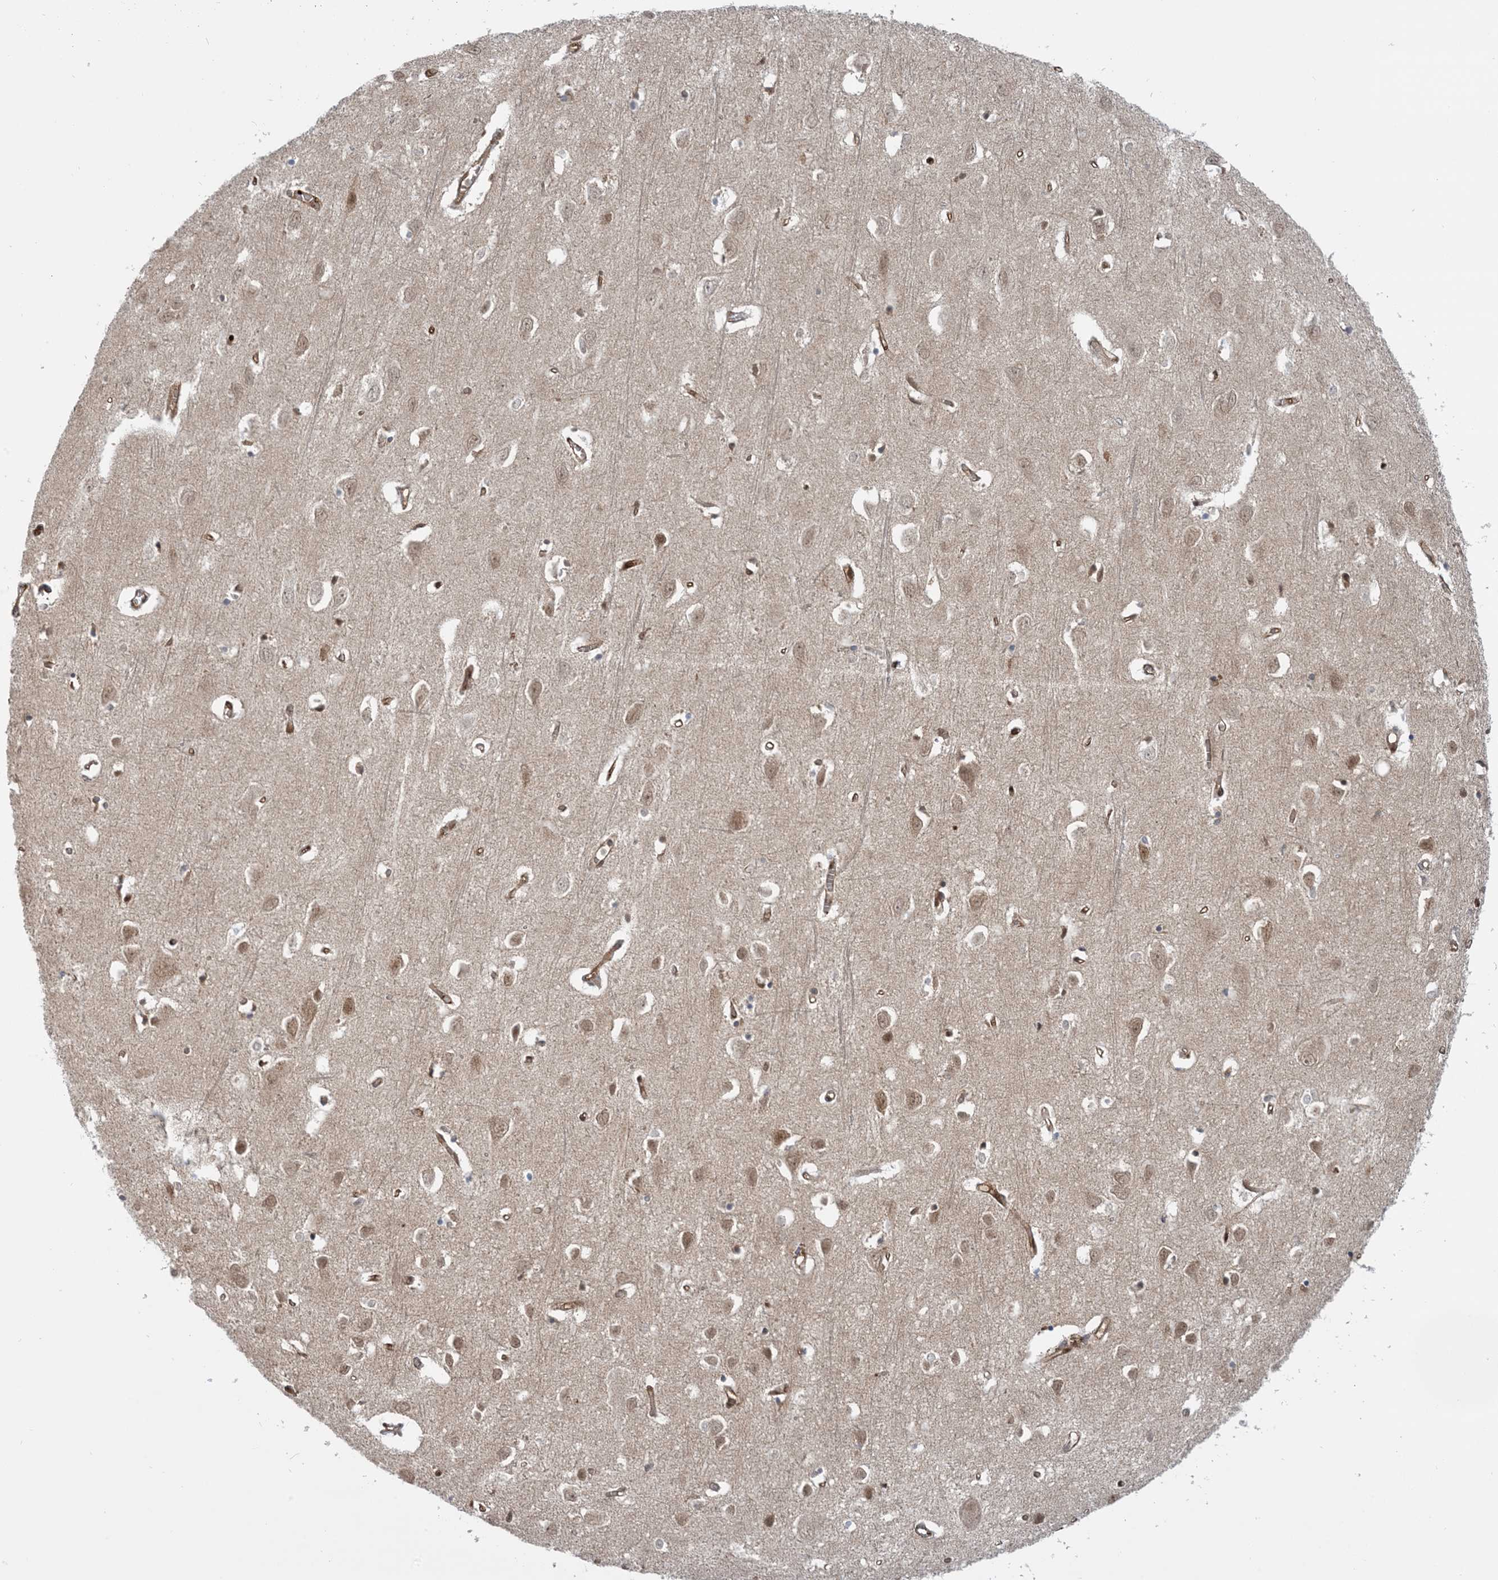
{"staining": {"intensity": "strong", "quantity": ">75%", "location": "cytoplasmic/membranous"}, "tissue": "cerebral cortex", "cell_type": "Endothelial cells", "image_type": "normal", "snomed": [{"axis": "morphology", "description": "Normal tissue, NOS"}, {"axis": "topography", "description": "Cerebral cortex"}], "caption": "Immunohistochemistry (IHC) of unremarkable cerebral cortex displays high levels of strong cytoplasmic/membranous expression in about >75% of endothelial cells. (Brightfield microscopy of DAB IHC at high magnification).", "gene": "PPM1F", "patient": {"sex": "female", "age": 64}}